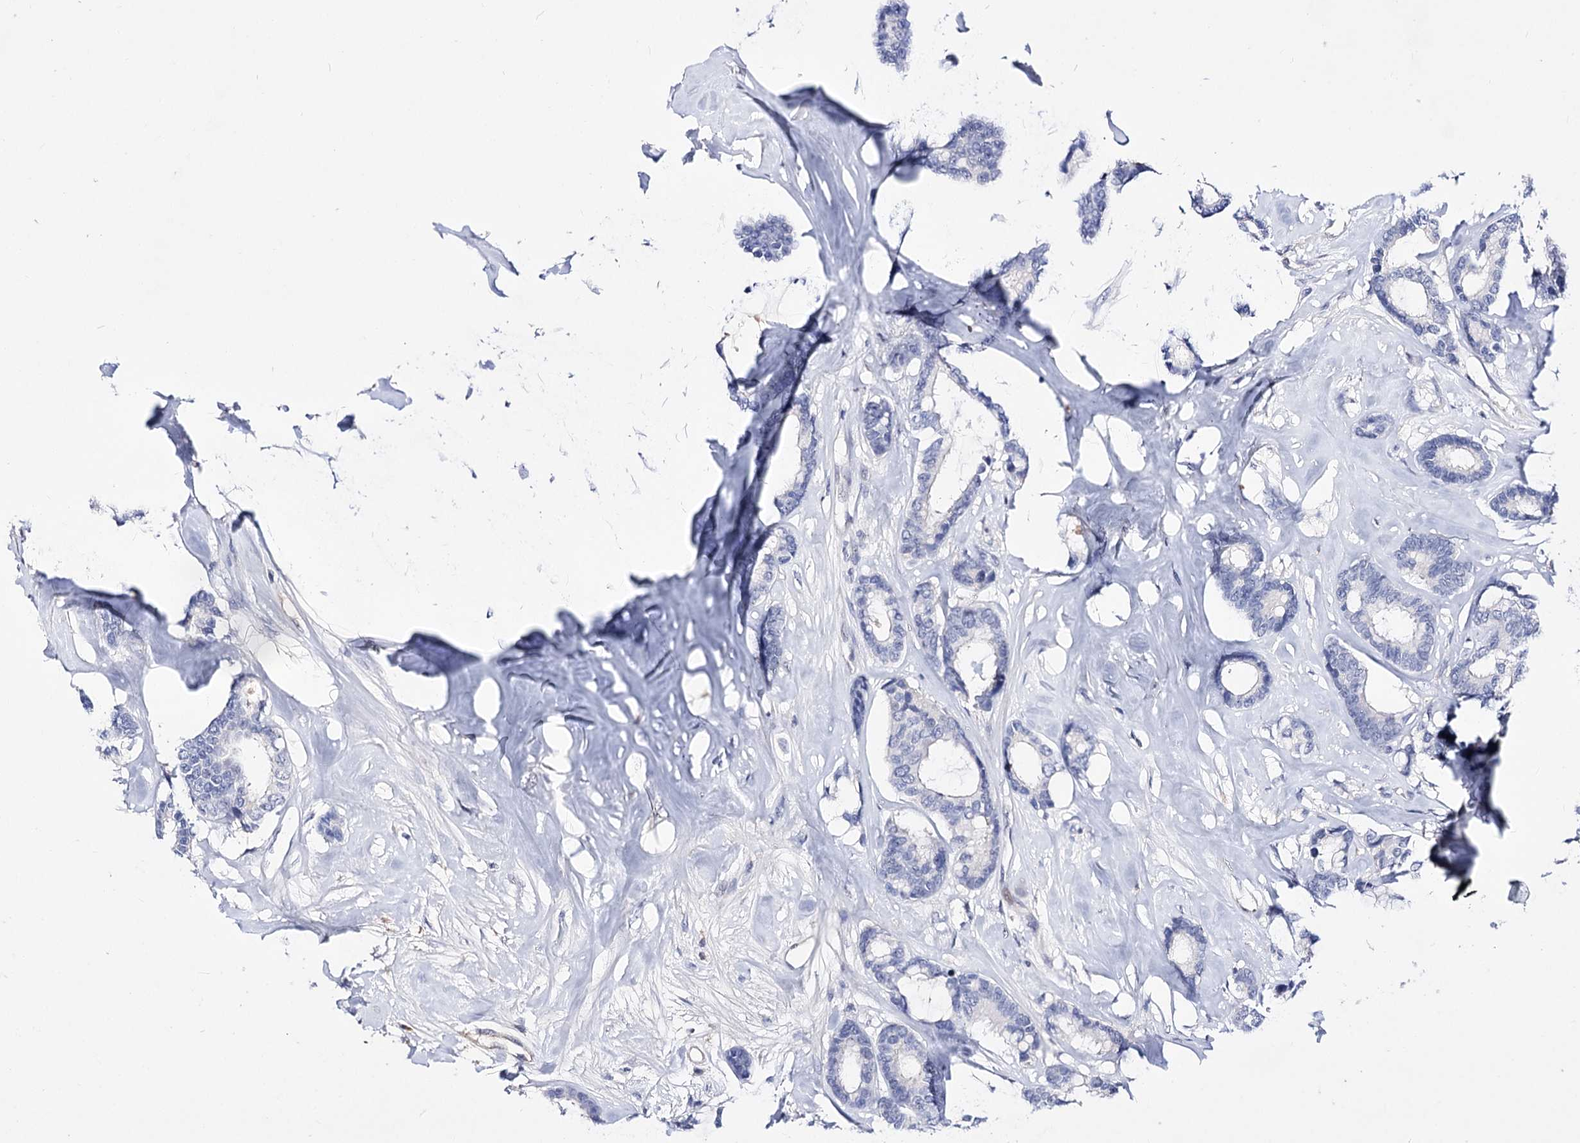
{"staining": {"intensity": "negative", "quantity": "none", "location": "none"}, "tissue": "breast cancer", "cell_type": "Tumor cells", "image_type": "cancer", "snomed": [{"axis": "morphology", "description": "Duct carcinoma"}, {"axis": "topography", "description": "Breast"}], "caption": "A histopathology image of breast cancer stained for a protein exhibits no brown staining in tumor cells. The staining was performed using DAB to visualize the protein expression in brown, while the nuclei were stained in blue with hematoxylin (Magnification: 20x).", "gene": "PCGF5", "patient": {"sex": "female", "age": 87}}